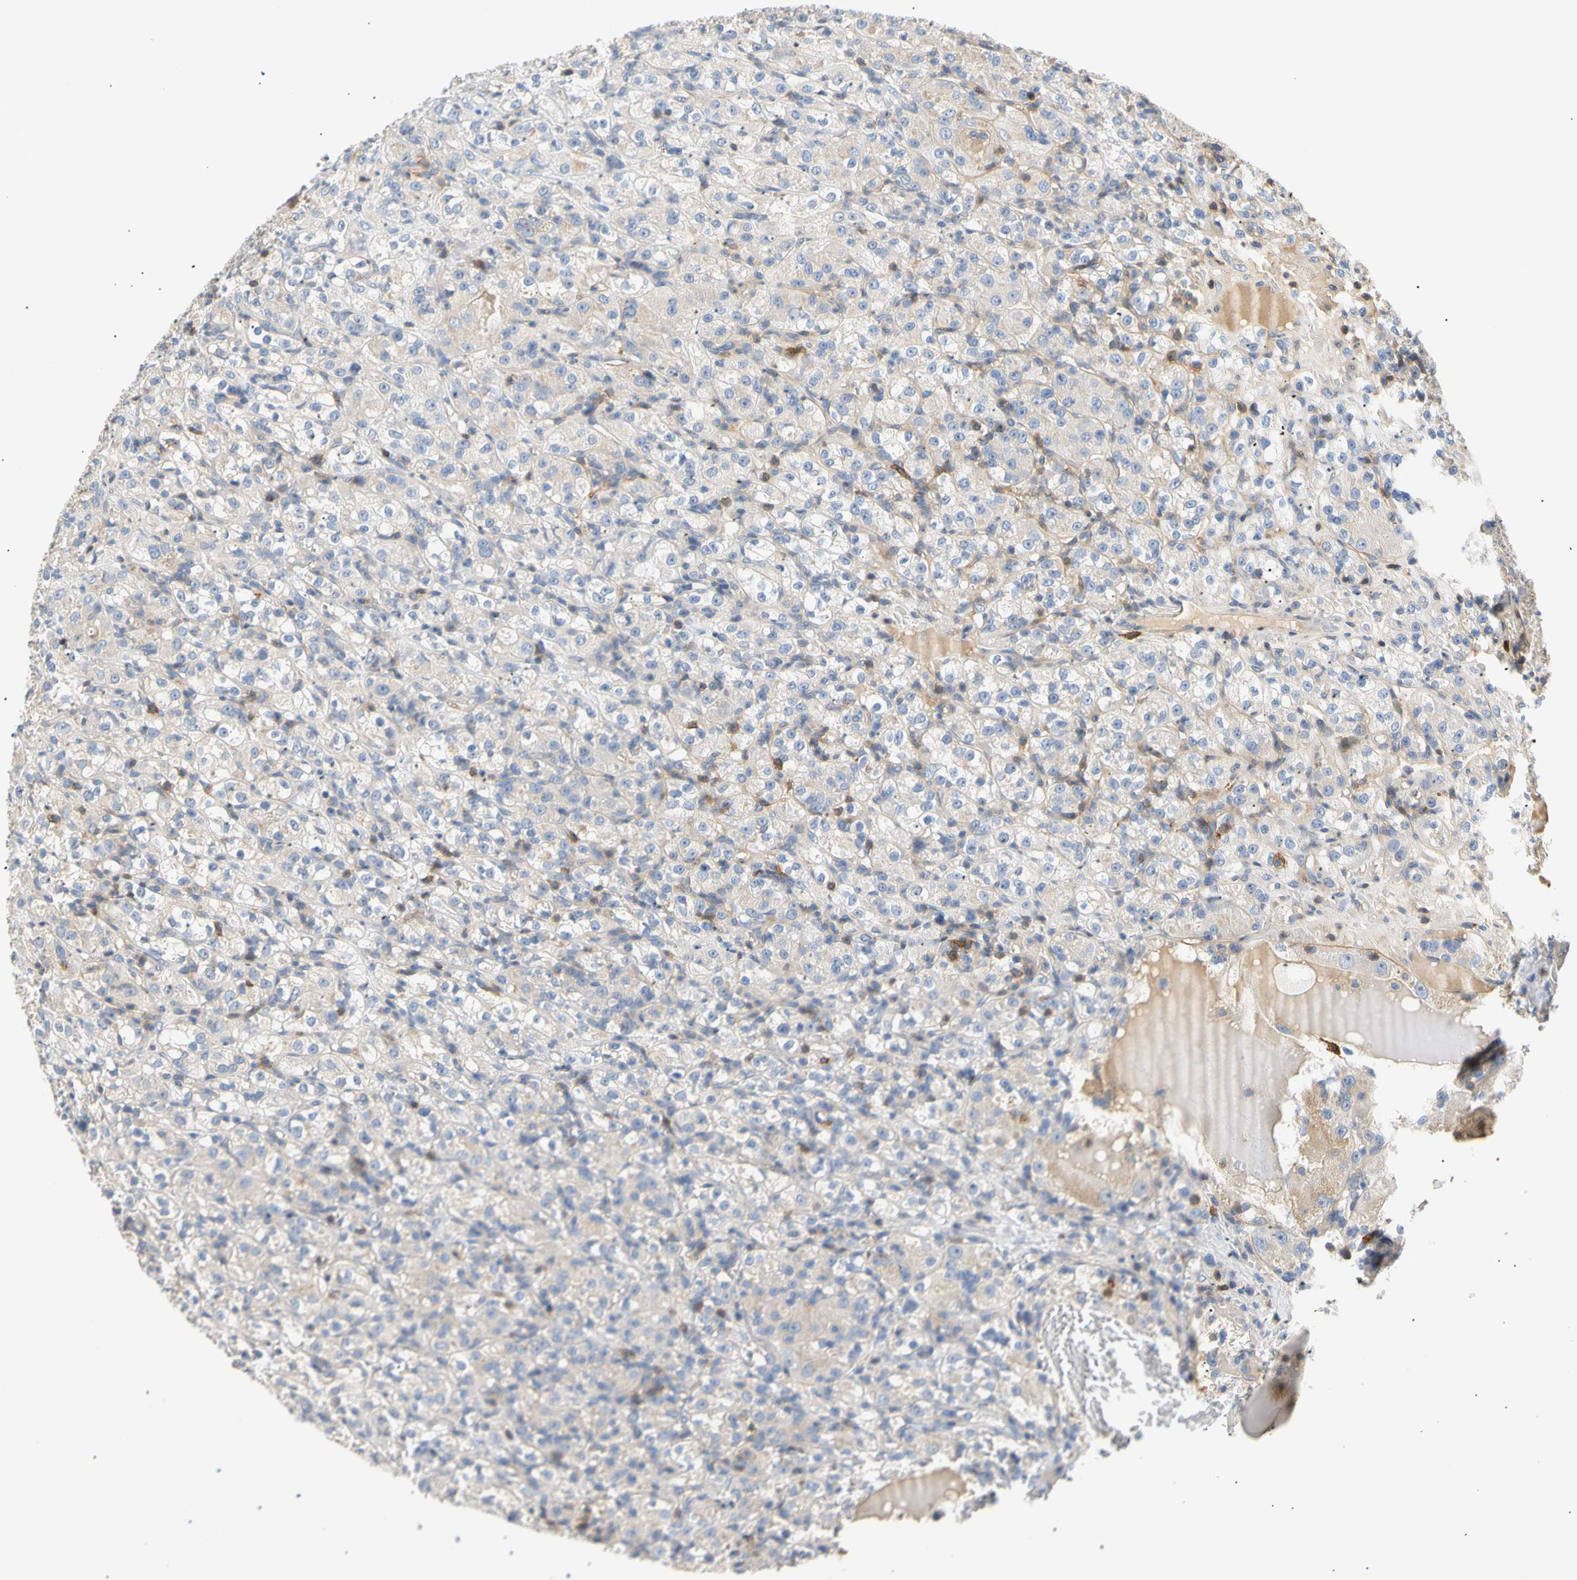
{"staining": {"intensity": "weak", "quantity": ">75%", "location": "cytoplasmic/membranous"}, "tissue": "renal cancer", "cell_type": "Tumor cells", "image_type": "cancer", "snomed": [{"axis": "morphology", "description": "Normal tissue, NOS"}, {"axis": "morphology", "description": "Adenocarcinoma, NOS"}, {"axis": "topography", "description": "Kidney"}], "caption": "Immunohistochemical staining of renal cancer (adenocarcinoma) shows low levels of weak cytoplasmic/membranous protein staining in approximately >75% of tumor cells.", "gene": "TNFRSF18", "patient": {"sex": "male", "age": 61}}